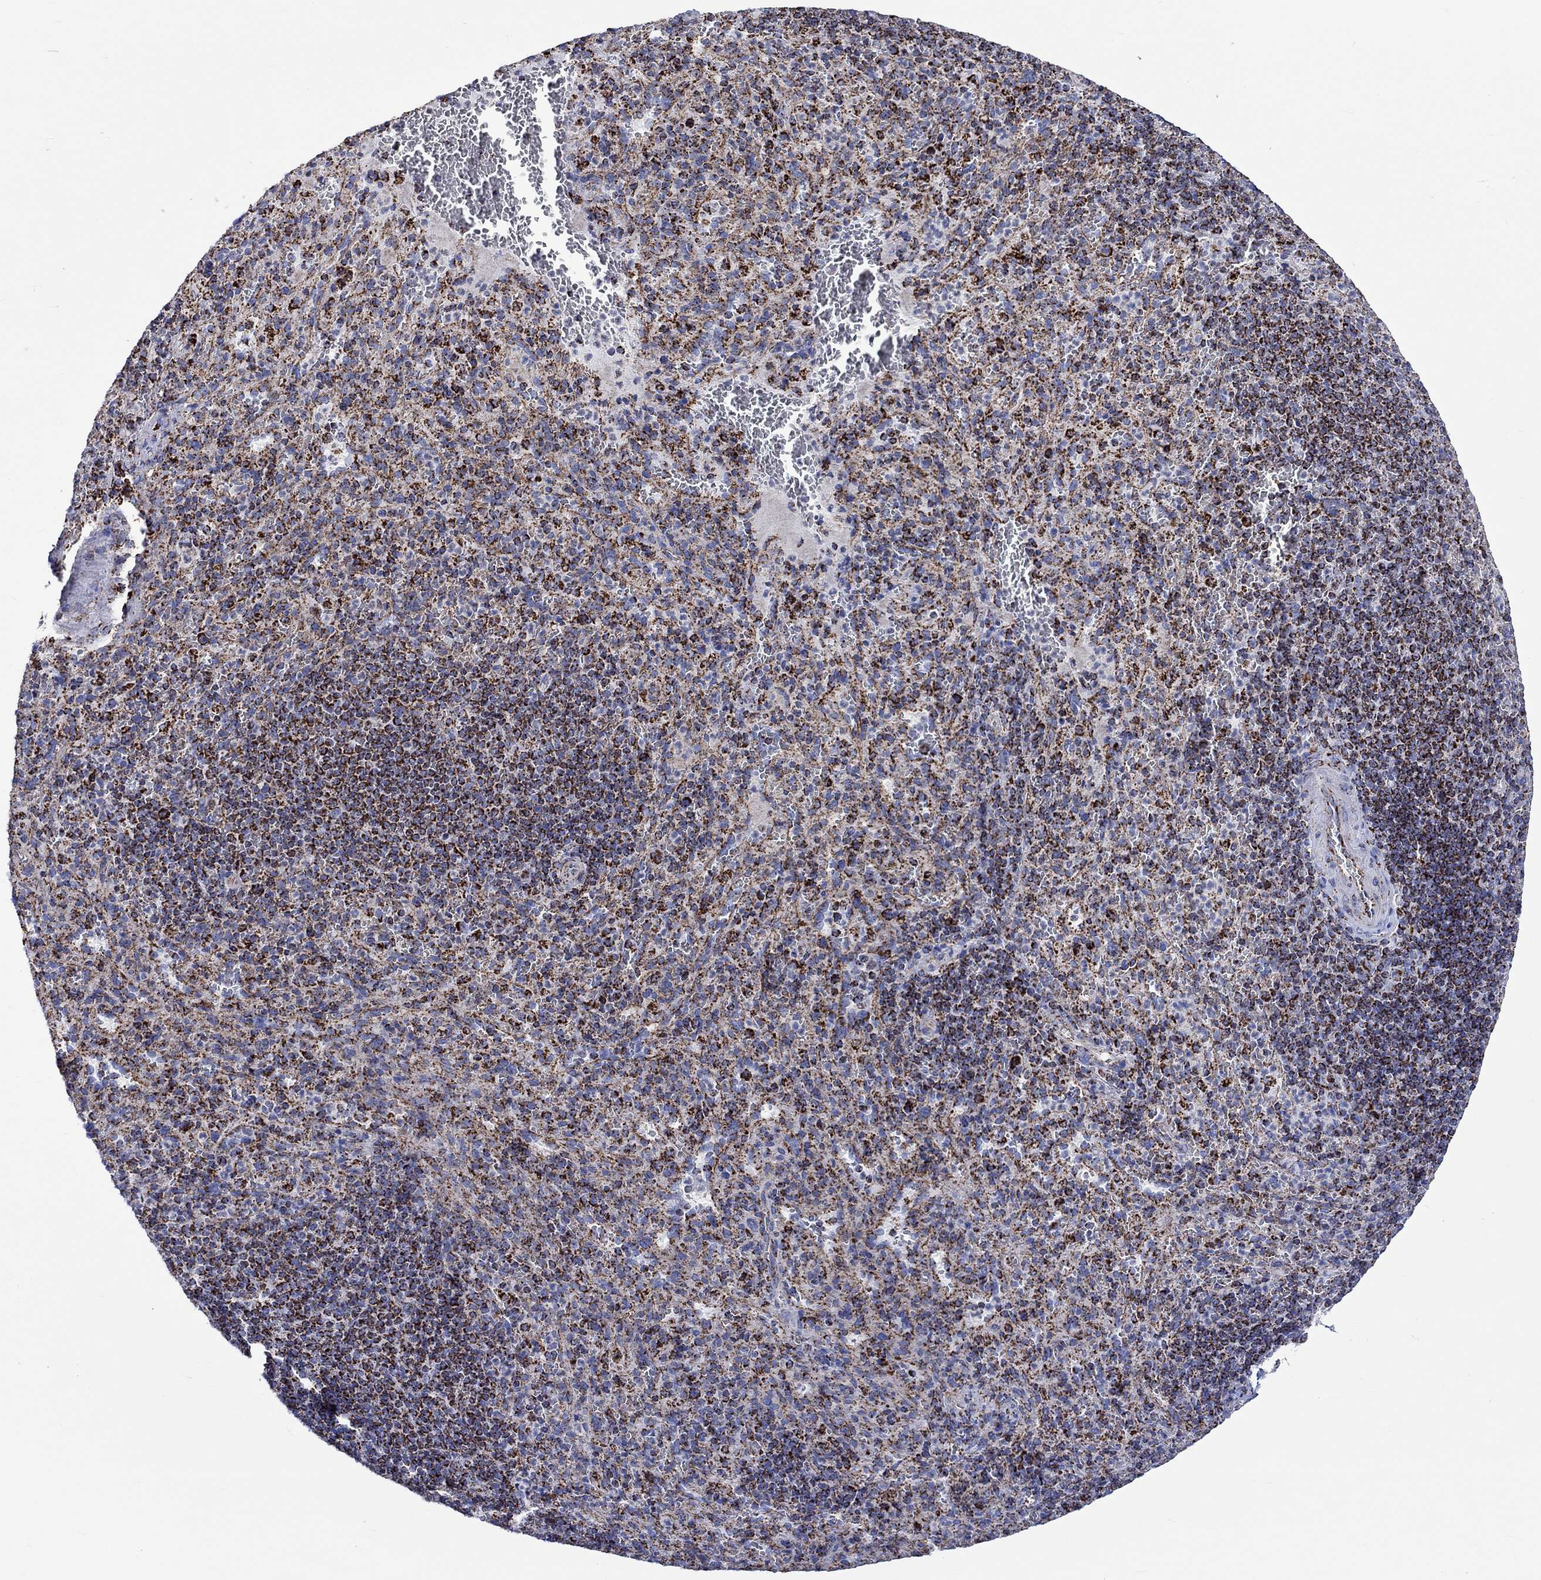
{"staining": {"intensity": "strong", "quantity": "25%-75%", "location": "cytoplasmic/membranous"}, "tissue": "spleen", "cell_type": "Cells in red pulp", "image_type": "normal", "snomed": [{"axis": "morphology", "description": "Normal tissue, NOS"}, {"axis": "topography", "description": "Spleen"}], "caption": "Human spleen stained with a brown dye demonstrates strong cytoplasmic/membranous positive expression in approximately 25%-75% of cells in red pulp.", "gene": "RCE1", "patient": {"sex": "male", "age": 57}}